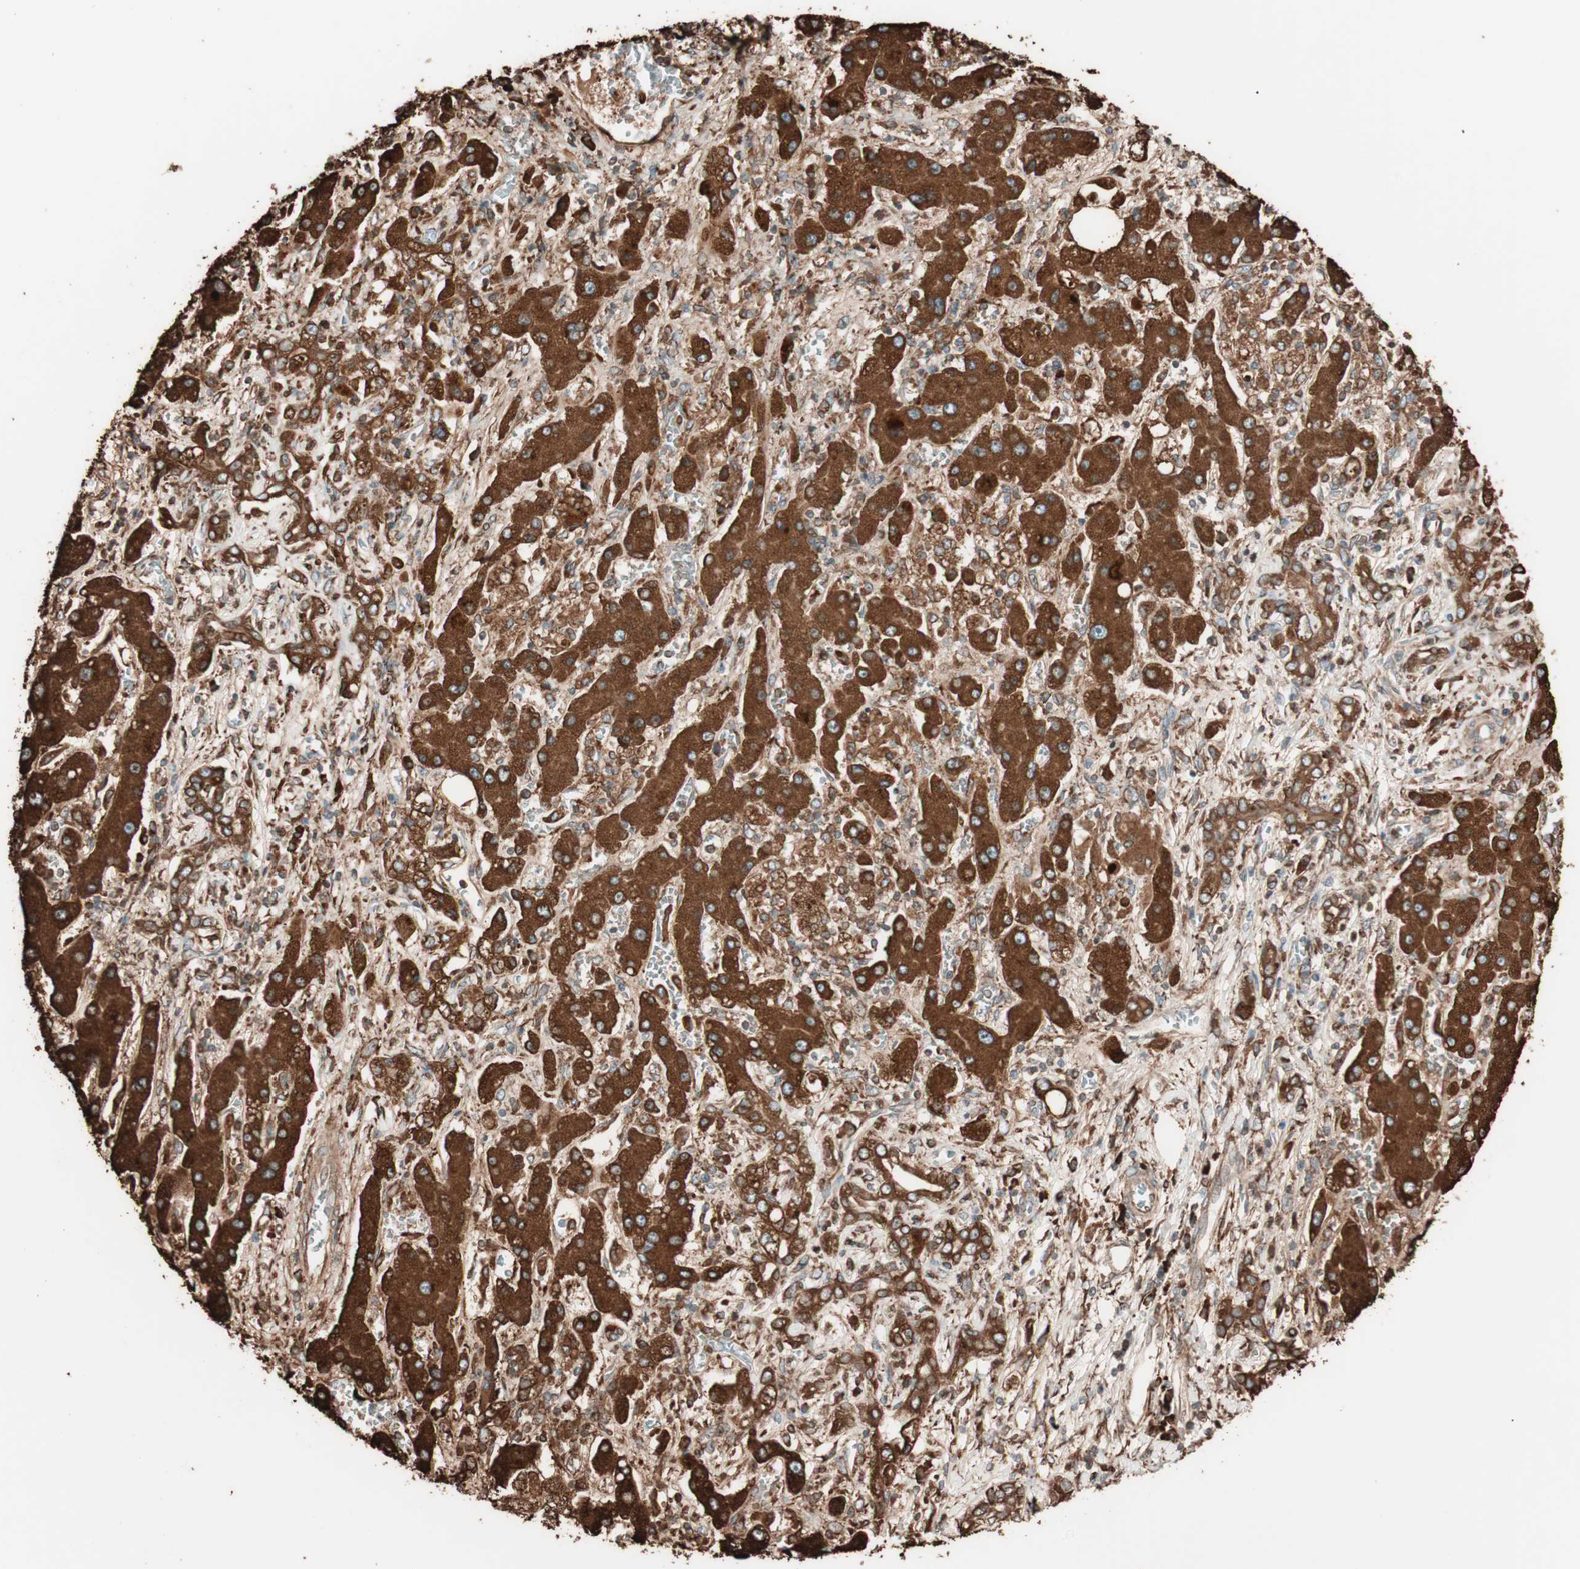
{"staining": {"intensity": "strong", "quantity": ">75%", "location": "cytoplasmic/membranous"}, "tissue": "liver cancer", "cell_type": "Tumor cells", "image_type": "cancer", "snomed": [{"axis": "morphology", "description": "Cholangiocarcinoma"}, {"axis": "topography", "description": "Liver"}], "caption": "Protein expression analysis of liver cholangiocarcinoma reveals strong cytoplasmic/membranous expression in approximately >75% of tumor cells. Using DAB (brown) and hematoxylin (blue) stains, captured at high magnification using brightfield microscopy.", "gene": "VEGFA", "patient": {"sex": "male", "age": 50}}